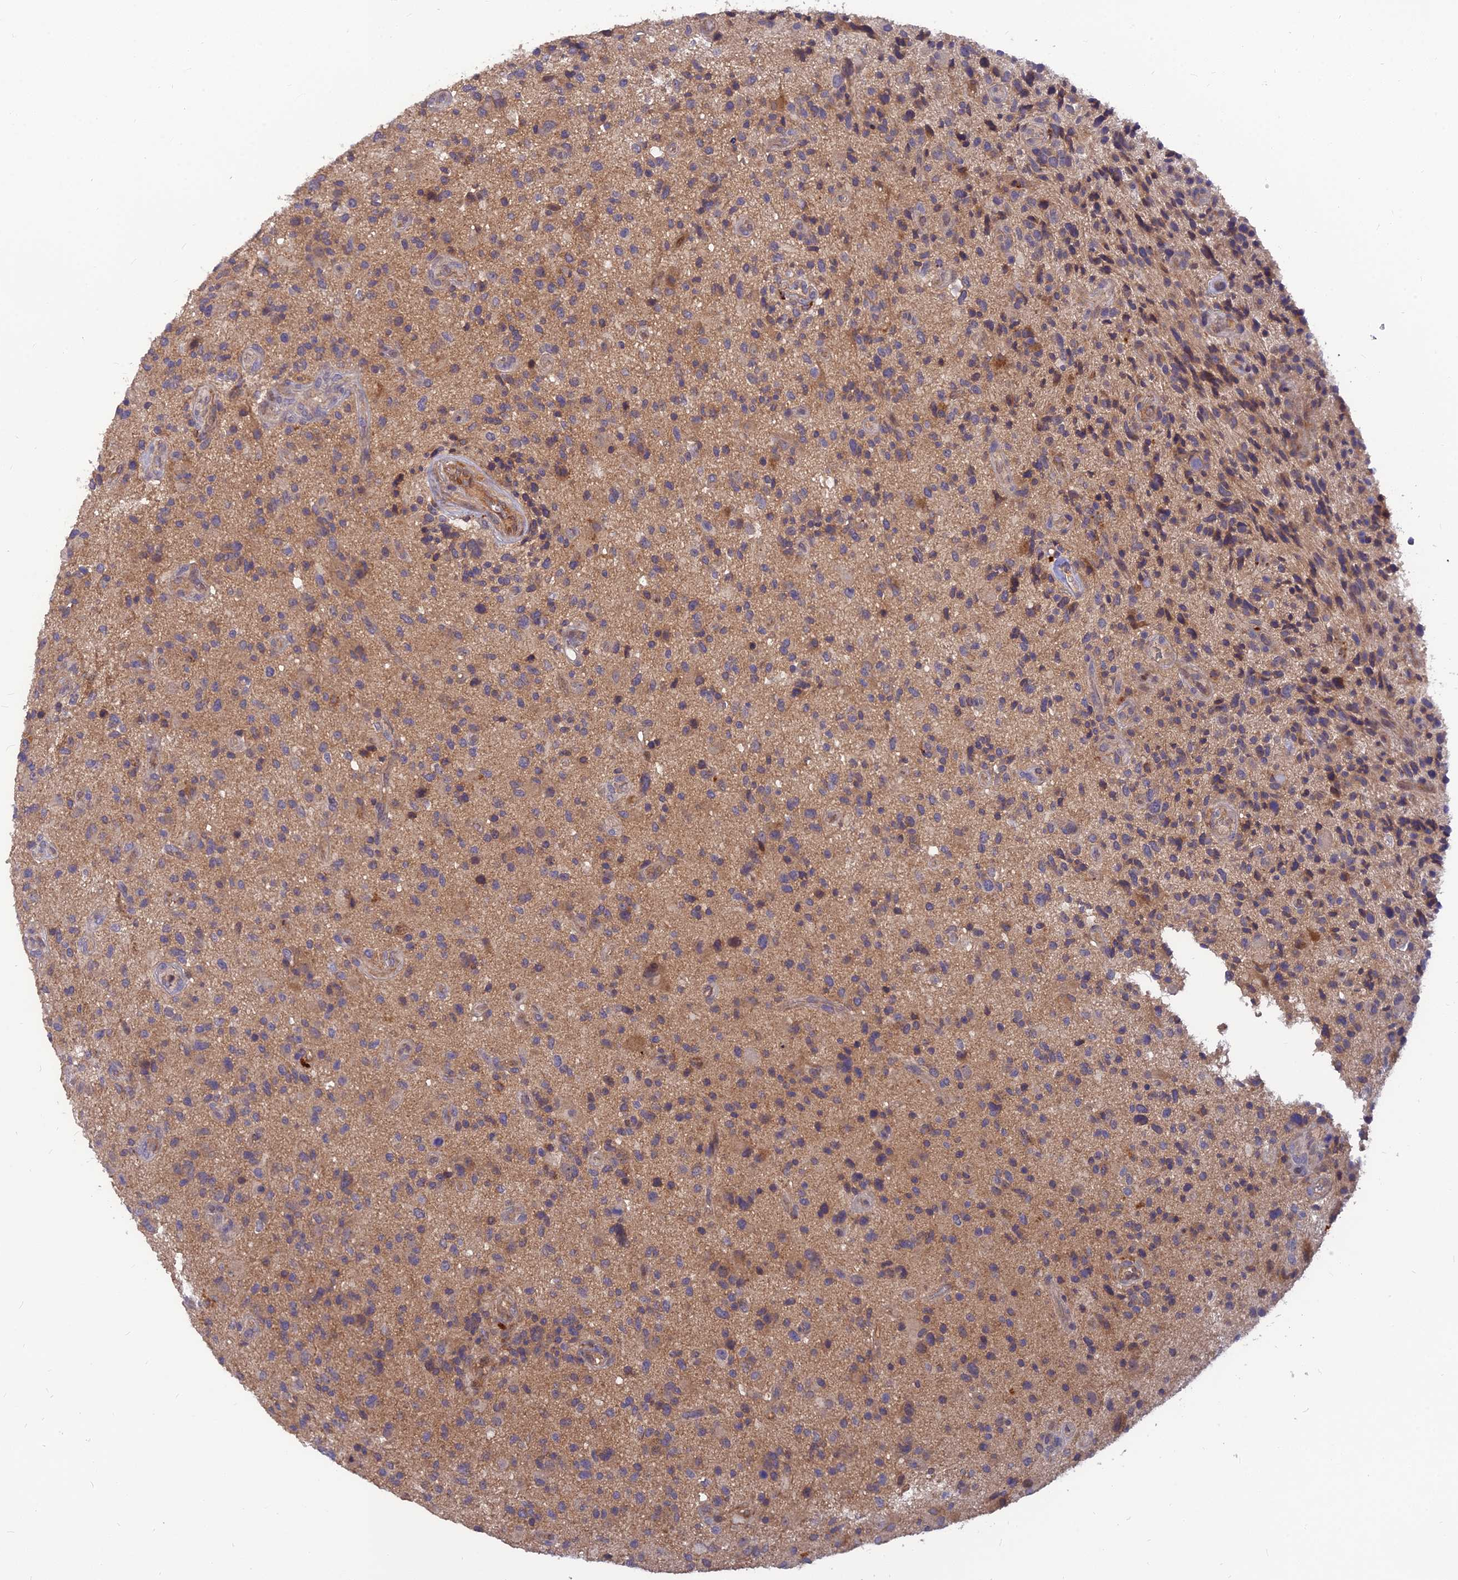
{"staining": {"intensity": "negative", "quantity": "none", "location": "none"}, "tissue": "glioma", "cell_type": "Tumor cells", "image_type": "cancer", "snomed": [{"axis": "morphology", "description": "Glioma, malignant, High grade"}, {"axis": "topography", "description": "Brain"}], "caption": "The micrograph reveals no staining of tumor cells in malignant glioma (high-grade).", "gene": "FAM151B", "patient": {"sex": "male", "age": 47}}